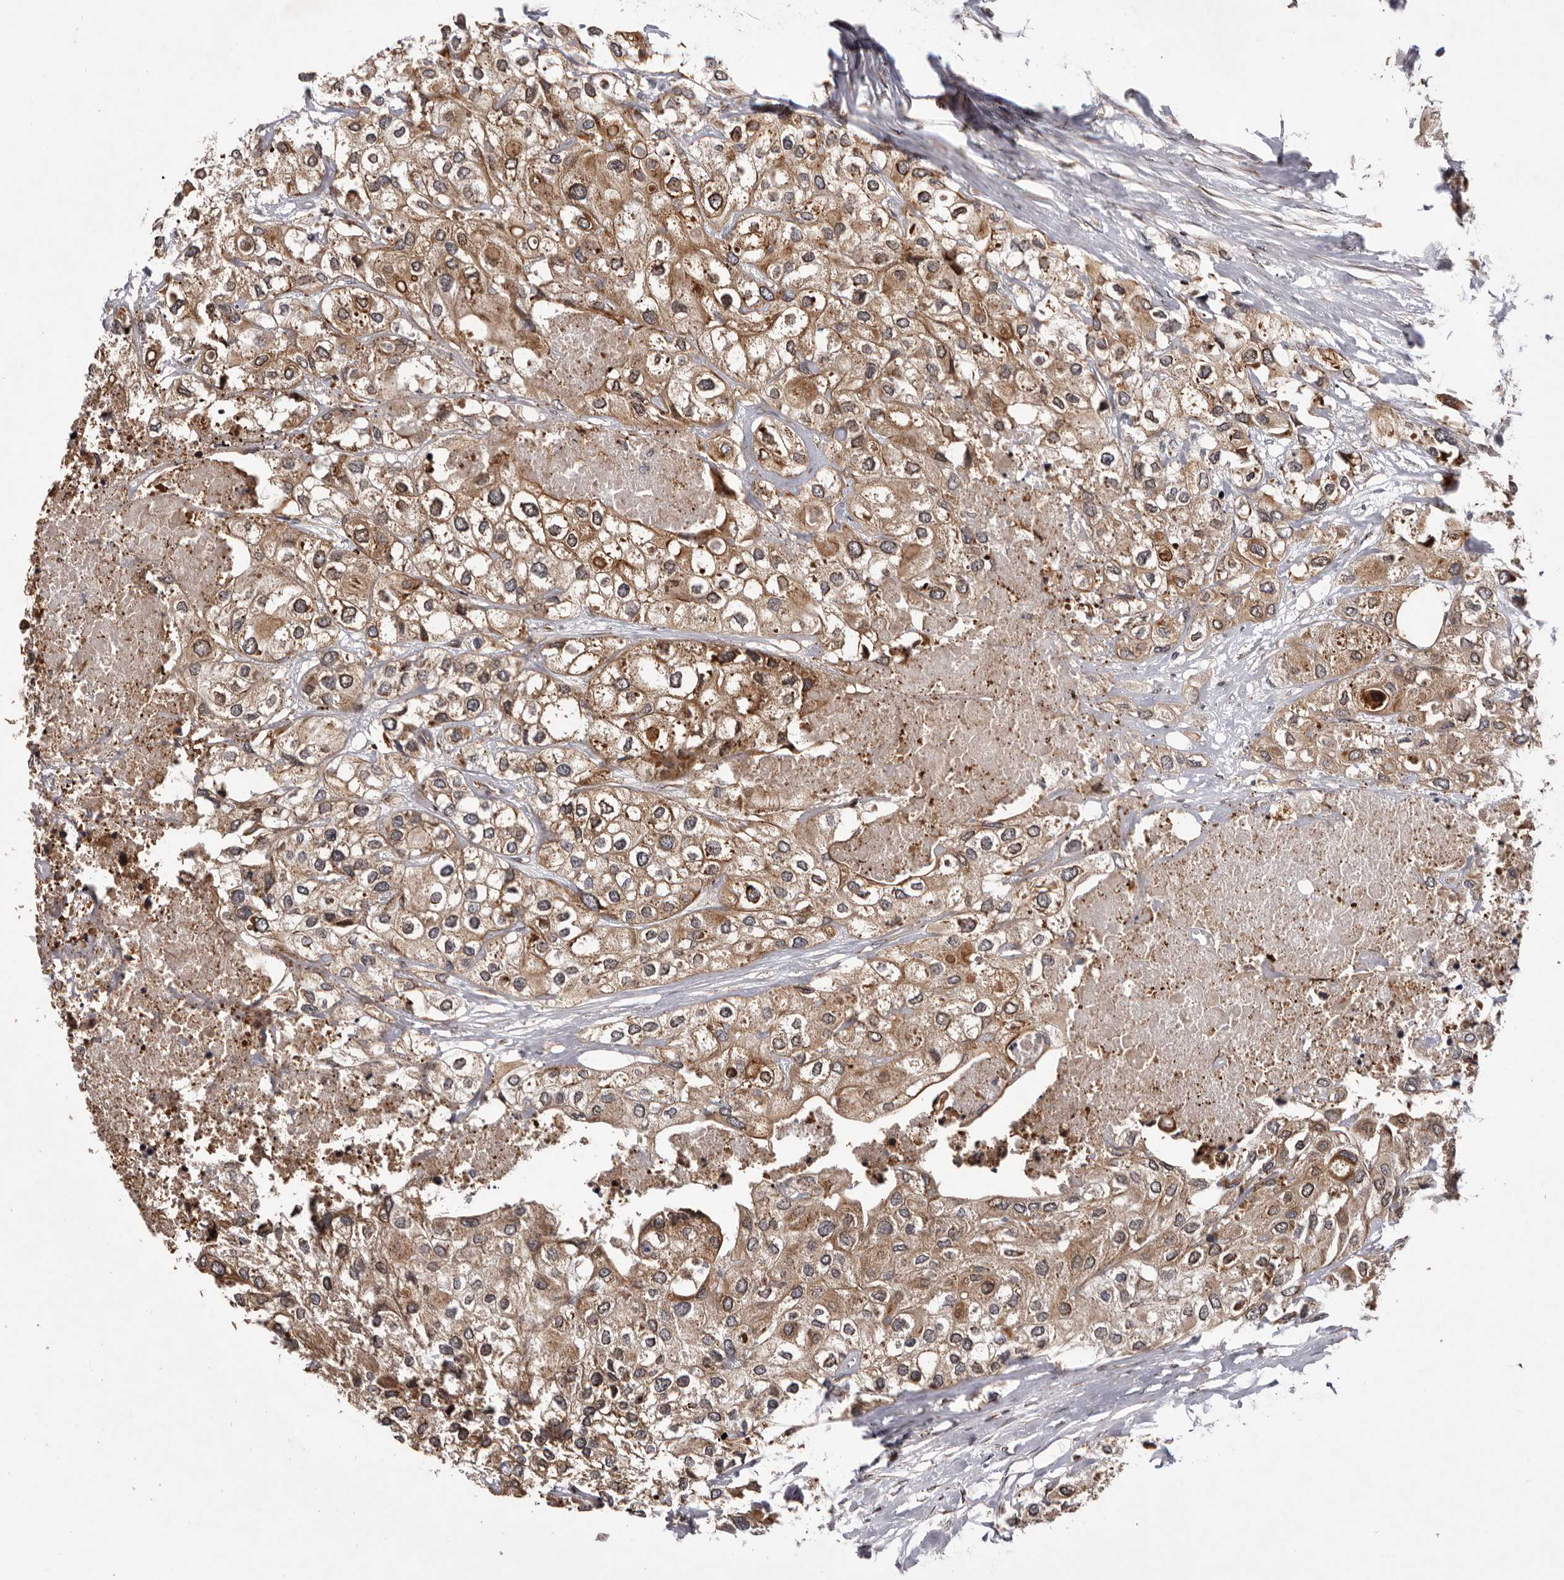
{"staining": {"intensity": "moderate", "quantity": ">75%", "location": "cytoplasmic/membranous"}, "tissue": "urothelial cancer", "cell_type": "Tumor cells", "image_type": "cancer", "snomed": [{"axis": "morphology", "description": "Urothelial carcinoma, High grade"}, {"axis": "topography", "description": "Urinary bladder"}], "caption": "DAB (3,3'-diaminobenzidine) immunohistochemical staining of human urothelial cancer exhibits moderate cytoplasmic/membranous protein staining in about >75% of tumor cells.", "gene": "GADD45B", "patient": {"sex": "male", "age": 64}}